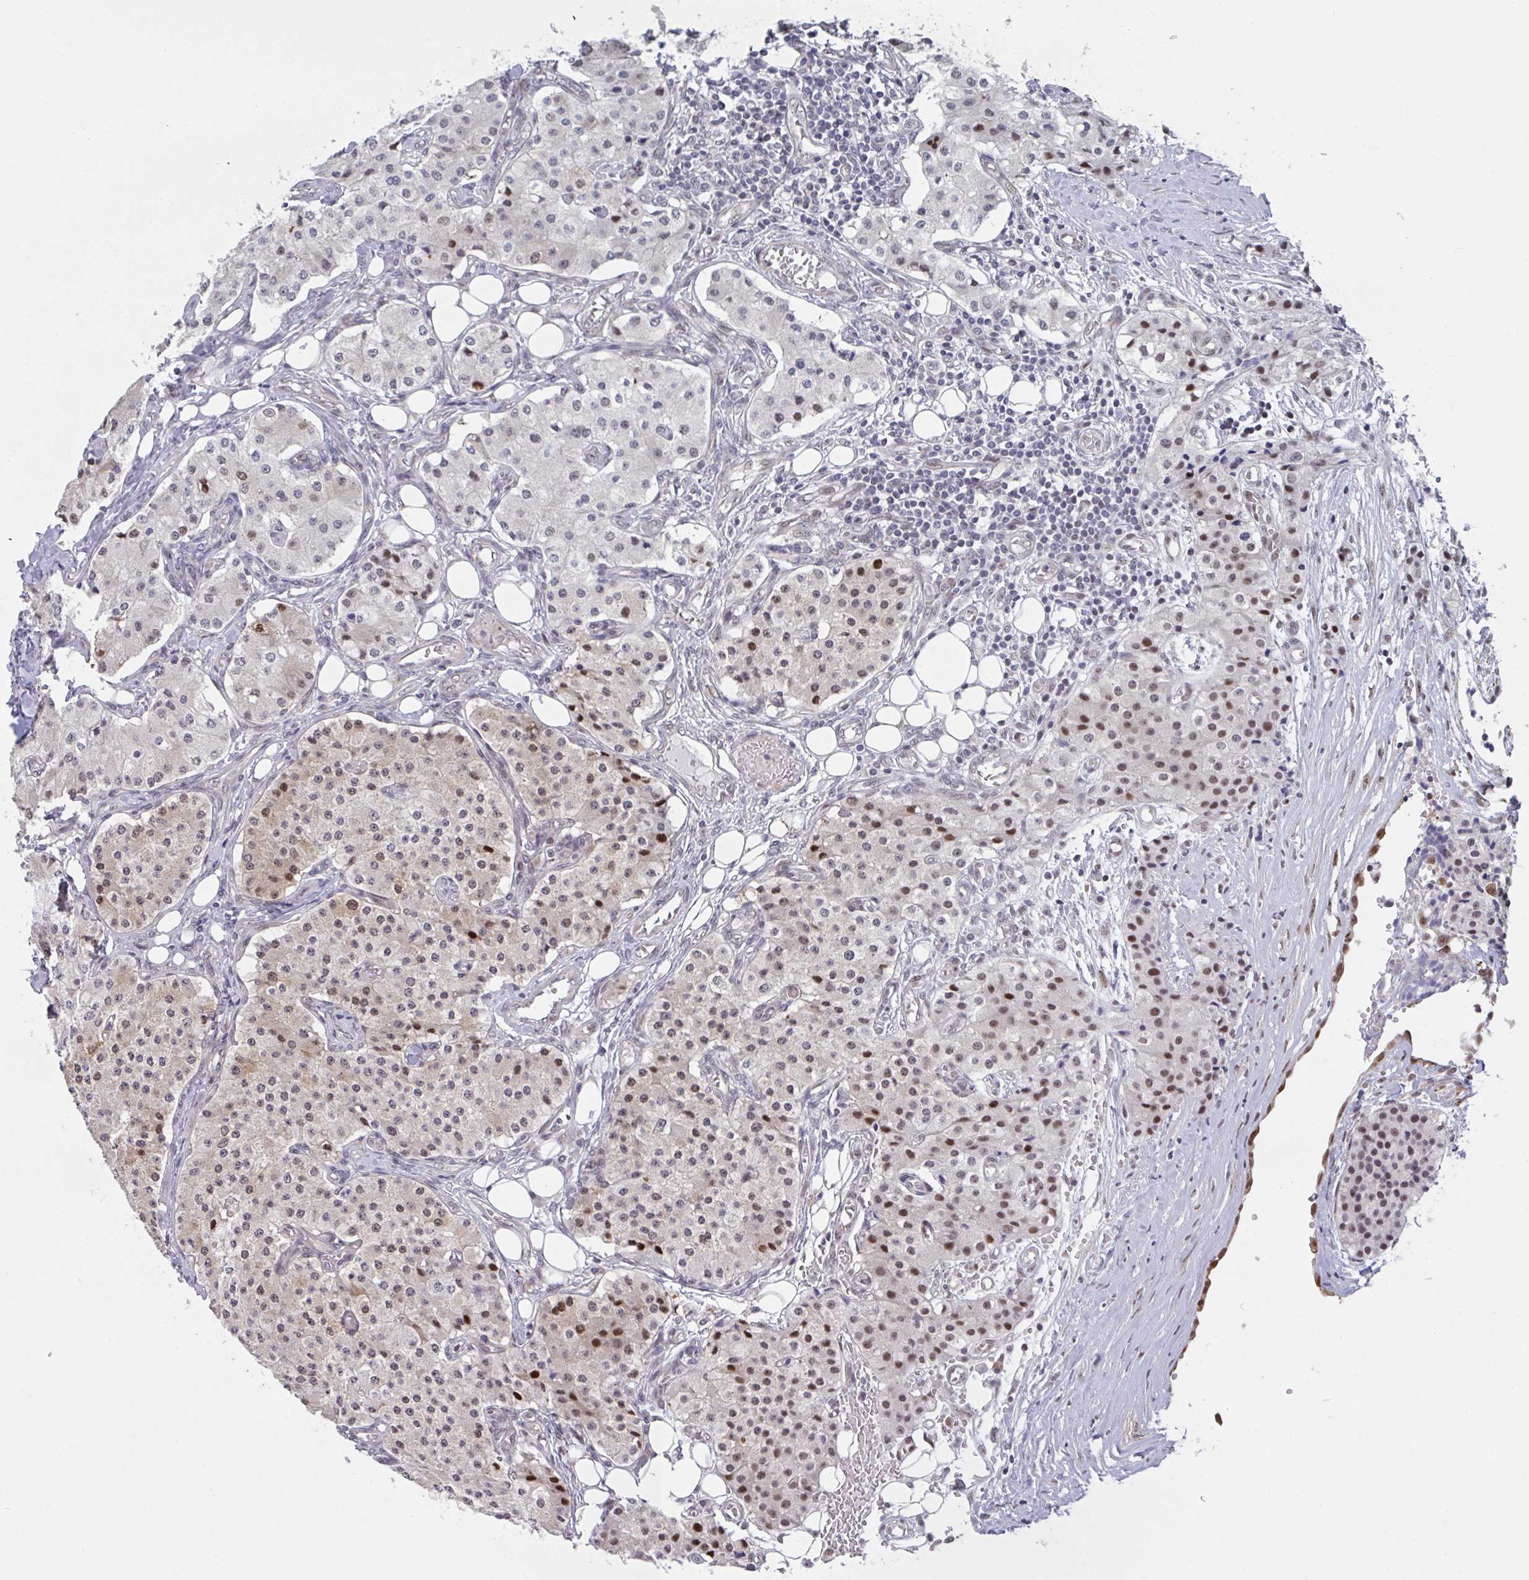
{"staining": {"intensity": "moderate", "quantity": "25%-75%", "location": "nuclear"}, "tissue": "carcinoid", "cell_type": "Tumor cells", "image_type": "cancer", "snomed": [{"axis": "morphology", "description": "Carcinoid, malignant, NOS"}, {"axis": "topography", "description": "Colon"}], "caption": "Carcinoid (malignant) tissue demonstrates moderate nuclear staining in about 25%-75% of tumor cells, visualized by immunohistochemistry.", "gene": "RBM18", "patient": {"sex": "female", "age": 52}}